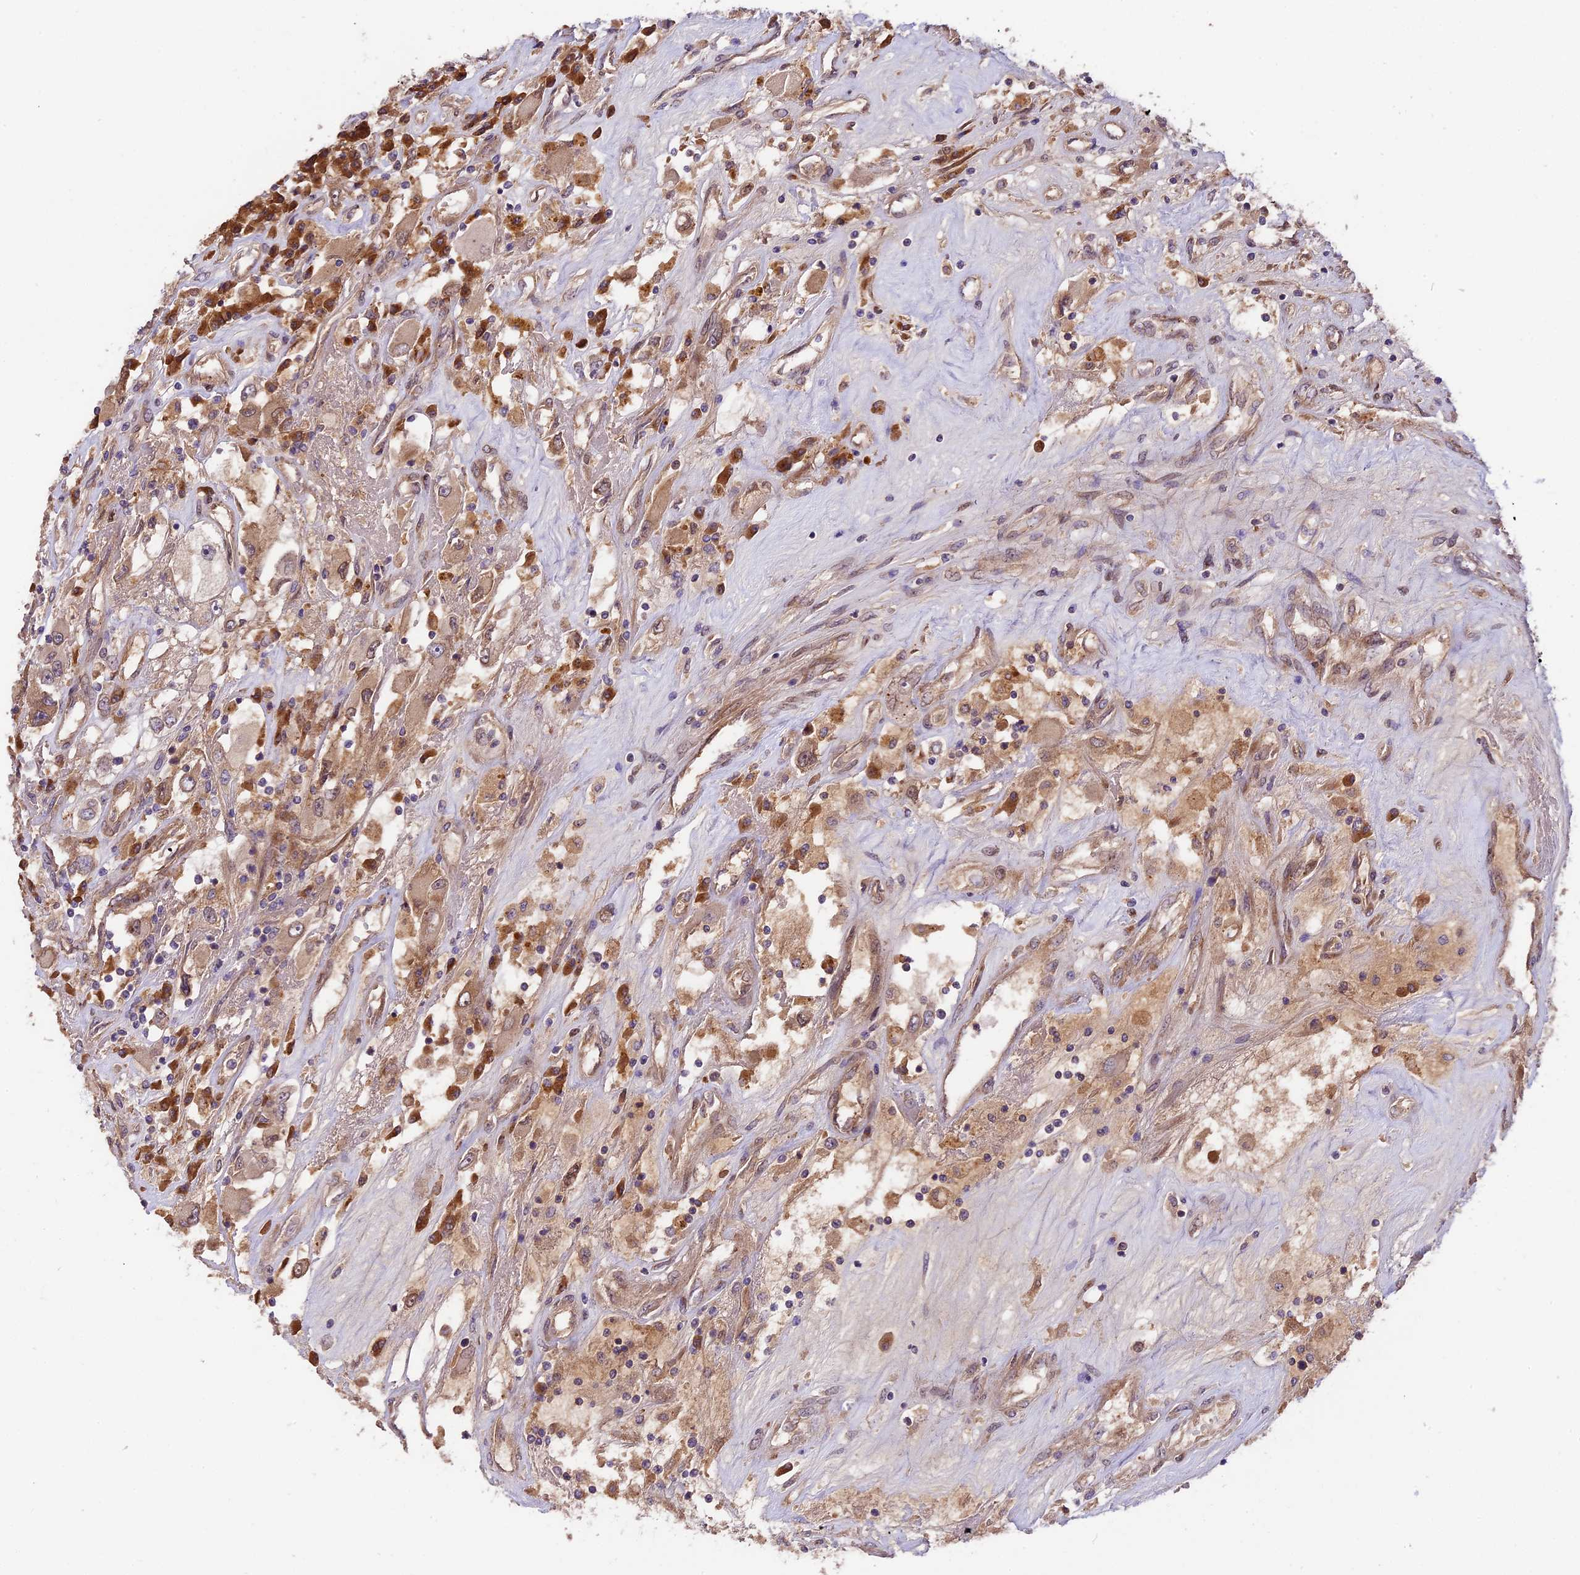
{"staining": {"intensity": "weak", "quantity": "25%-75%", "location": "cytoplasmic/membranous"}, "tissue": "renal cancer", "cell_type": "Tumor cells", "image_type": "cancer", "snomed": [{"axis": "morphology", "description": "Adenocarcinoma, NOS"}, {"axis": "topography", "description": "Kidney"}], "caption": "Human renal cancer stained with a protein marker demonstrates weak staining in tumor cells.", "gene": "SETD6", "patient": {"sex": "female", "age": 52}}